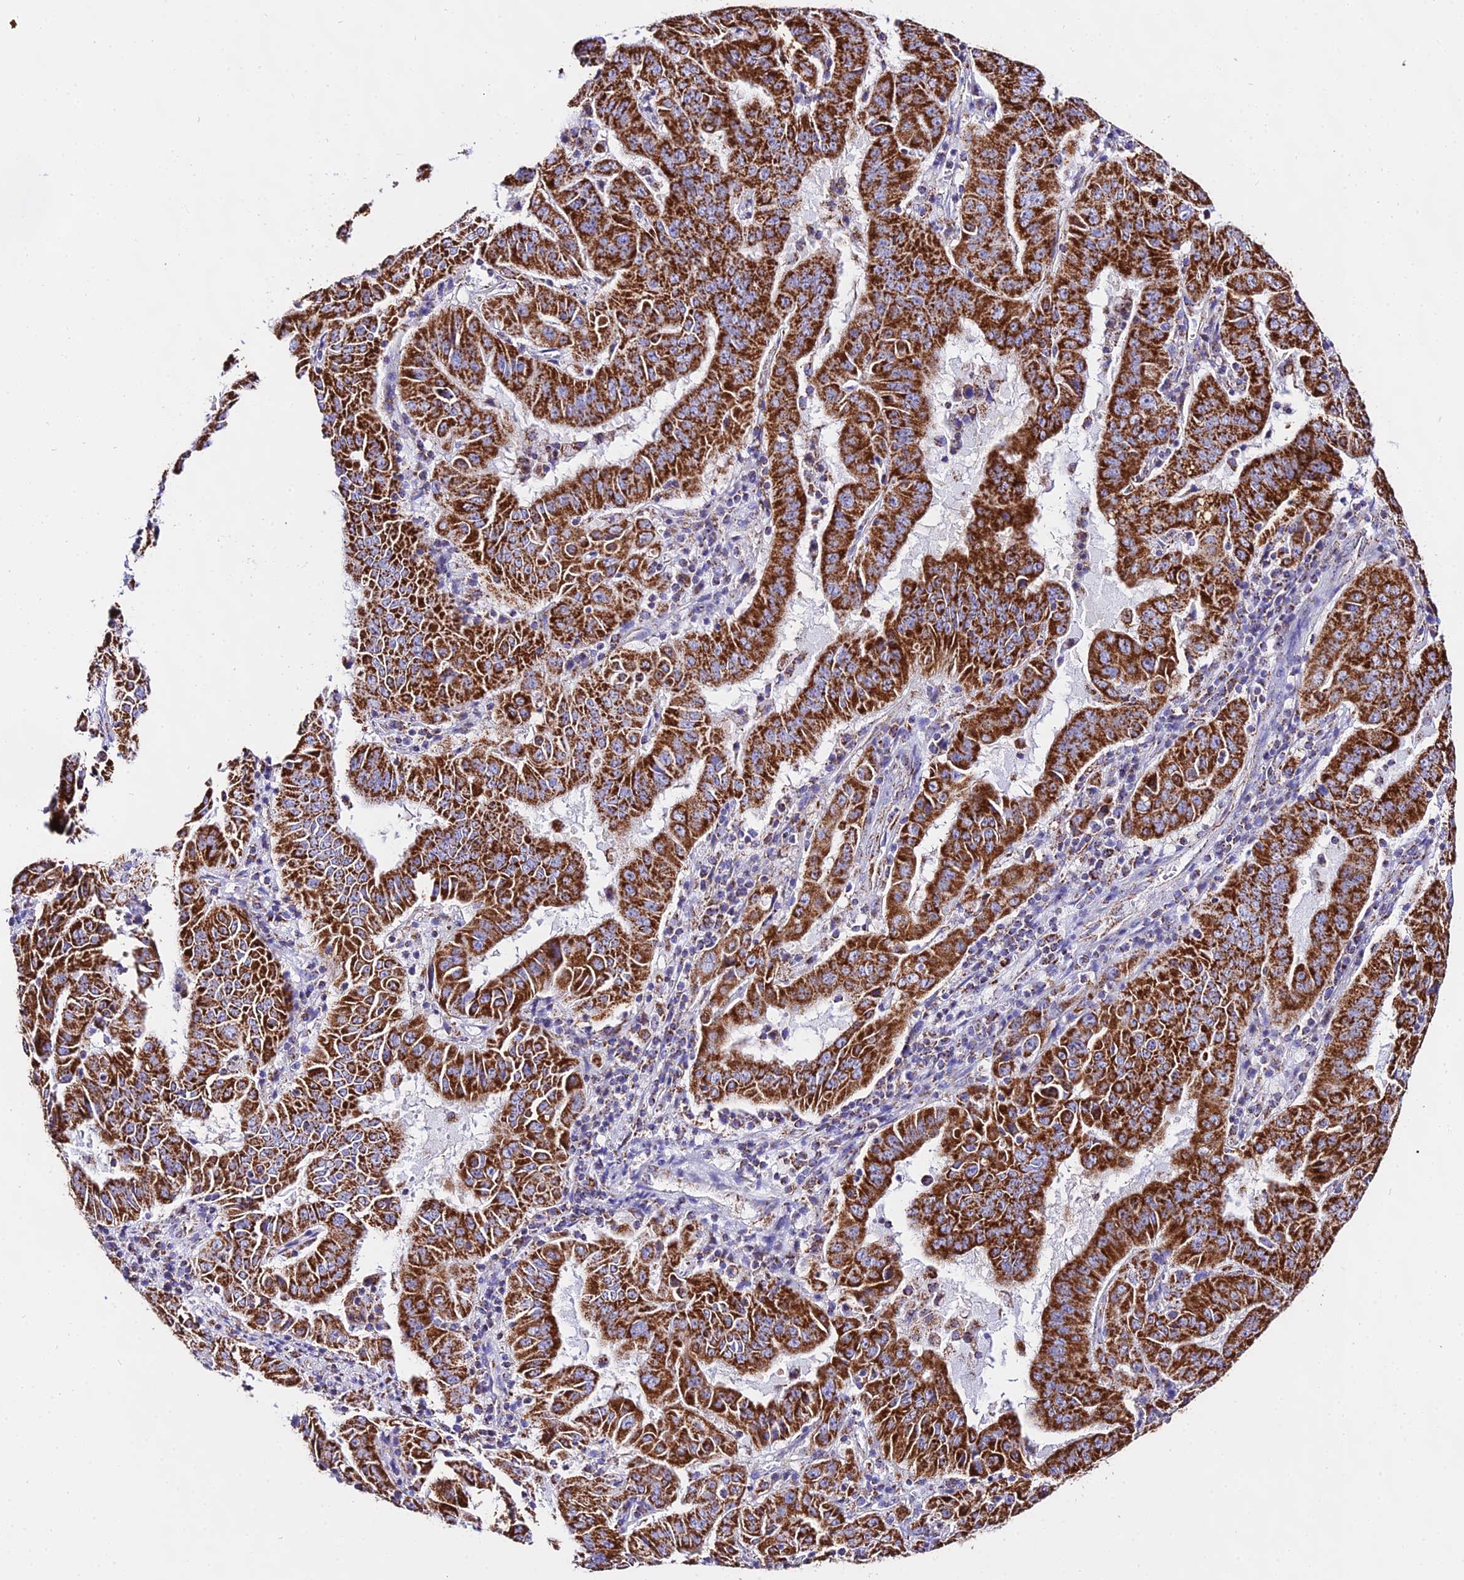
{"staining": {"intensity": "strong", "quantity": ">75%", "location": "cytoplasmic/membranous"}, "tissue": "pancreatic cancer", "cell_type": "Tumor cells", "image_type": "cancer", "snomed": [{"axis": "morphology", "description": "Adenocarcinoma, NOS"}, {"axis": "topography", "description": "Pancreas"}], "caption": "A micrograph of adenocarcinoma (pancreatic) stained for a protein shows strong cytoplasmic/membranous brown staining in tumor cells.", "gene": "ATP5PD", "patient": {"sex": "male", "age": 63}}